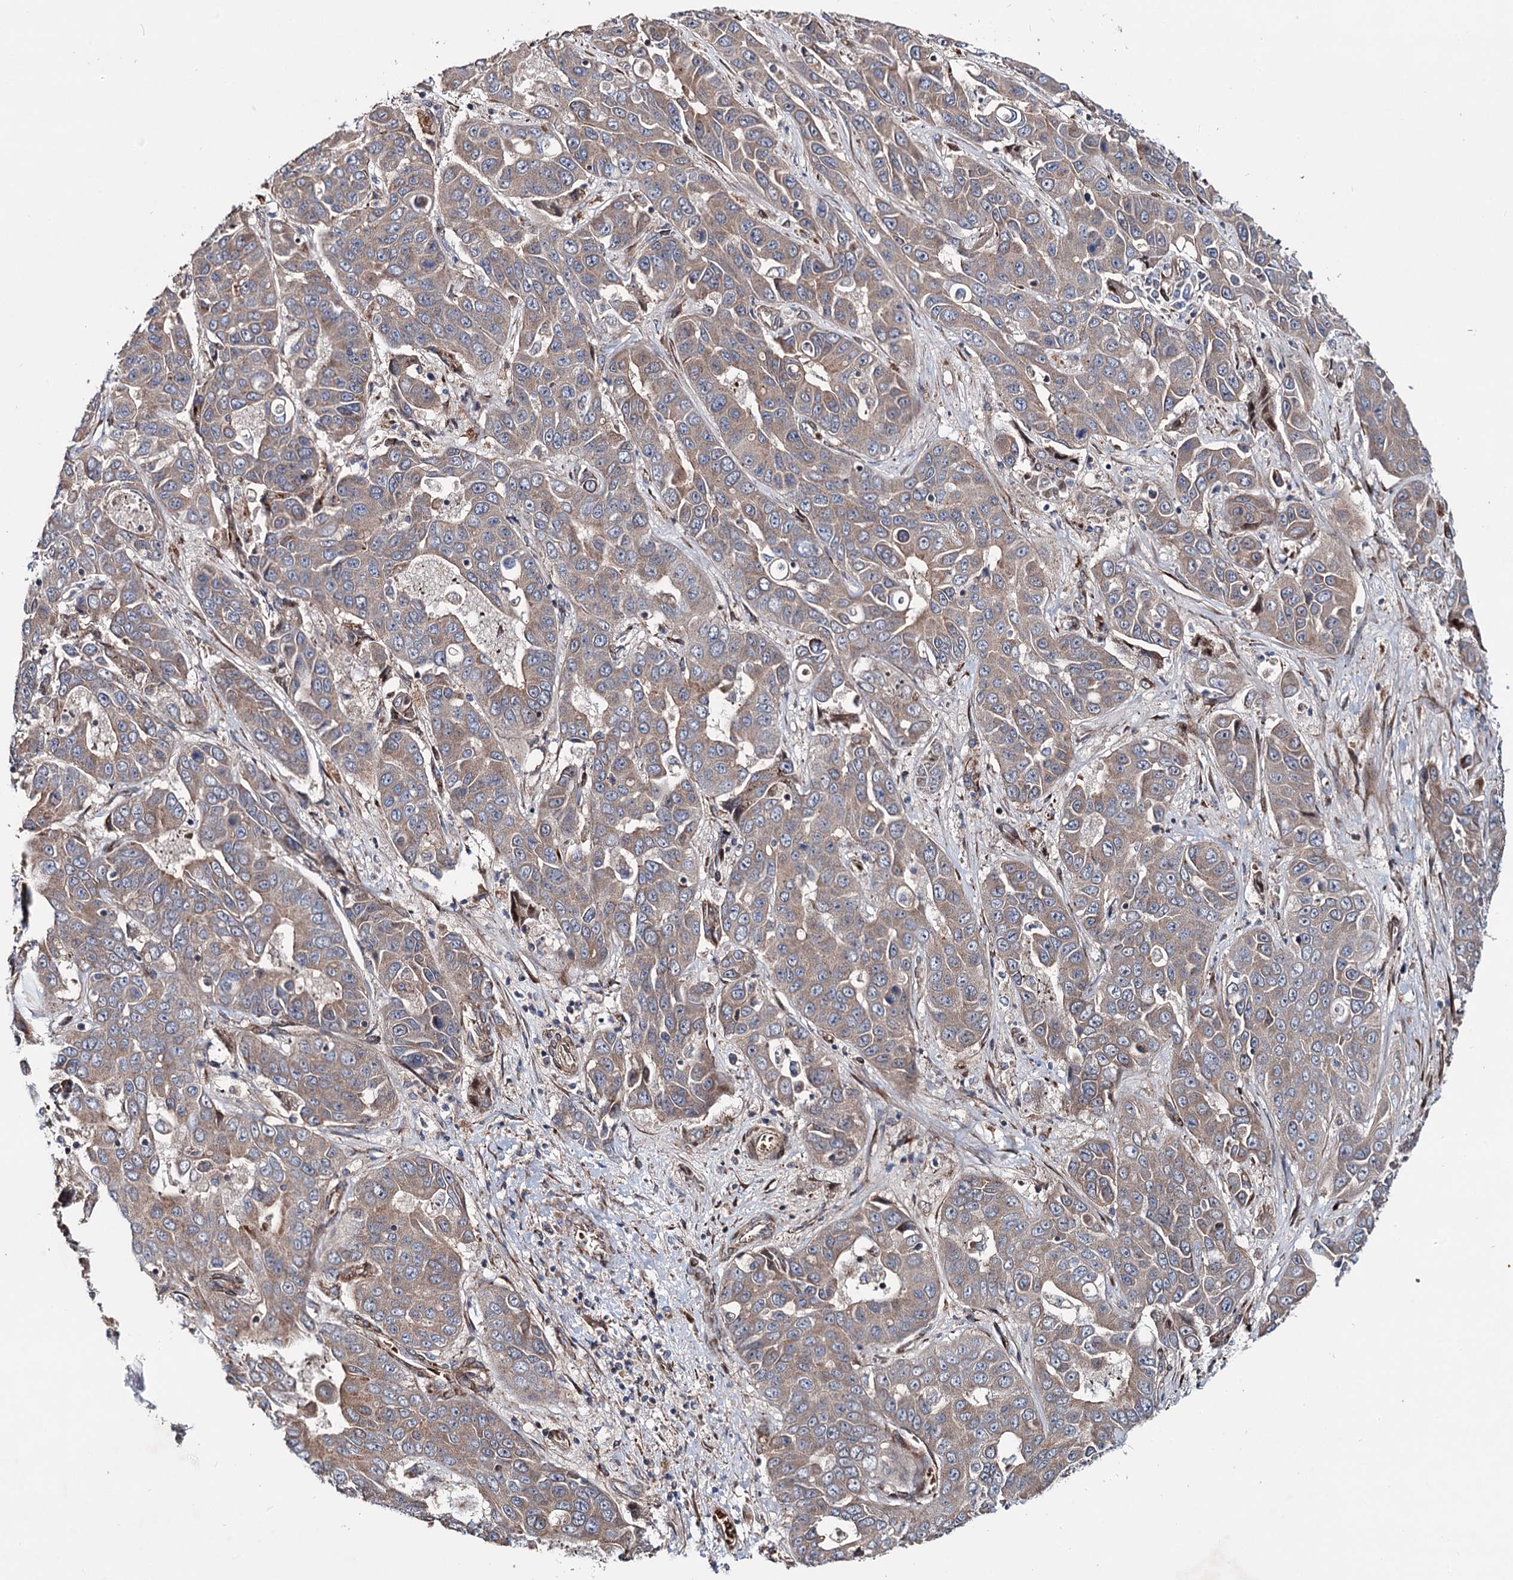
{"staining": {"intensity": "moderate", "quantity": ">75%", "location": "cytoplasmic/membranous"}, "tissue": "liver cancer", "cell_type": "Tumor cells", "image_type": "cancer", "snomed": [{"axis": "morphology", "description": "Cholangiocarcinoma"}, {"axis": "topography", "description": "Liver"}], "caption": "IHC (DAB) staining of human cholangiocarcinoma (liver) exhibits moderate cytoplasmic/membranous protein expression in about >75% of tumor cells. Immunohistochemistry (ihc) stains the protein of interest in brown and the nuclei are stained blue.", "gene": "PTDSS2", "patient": {"sex": "female", "age": 52}}